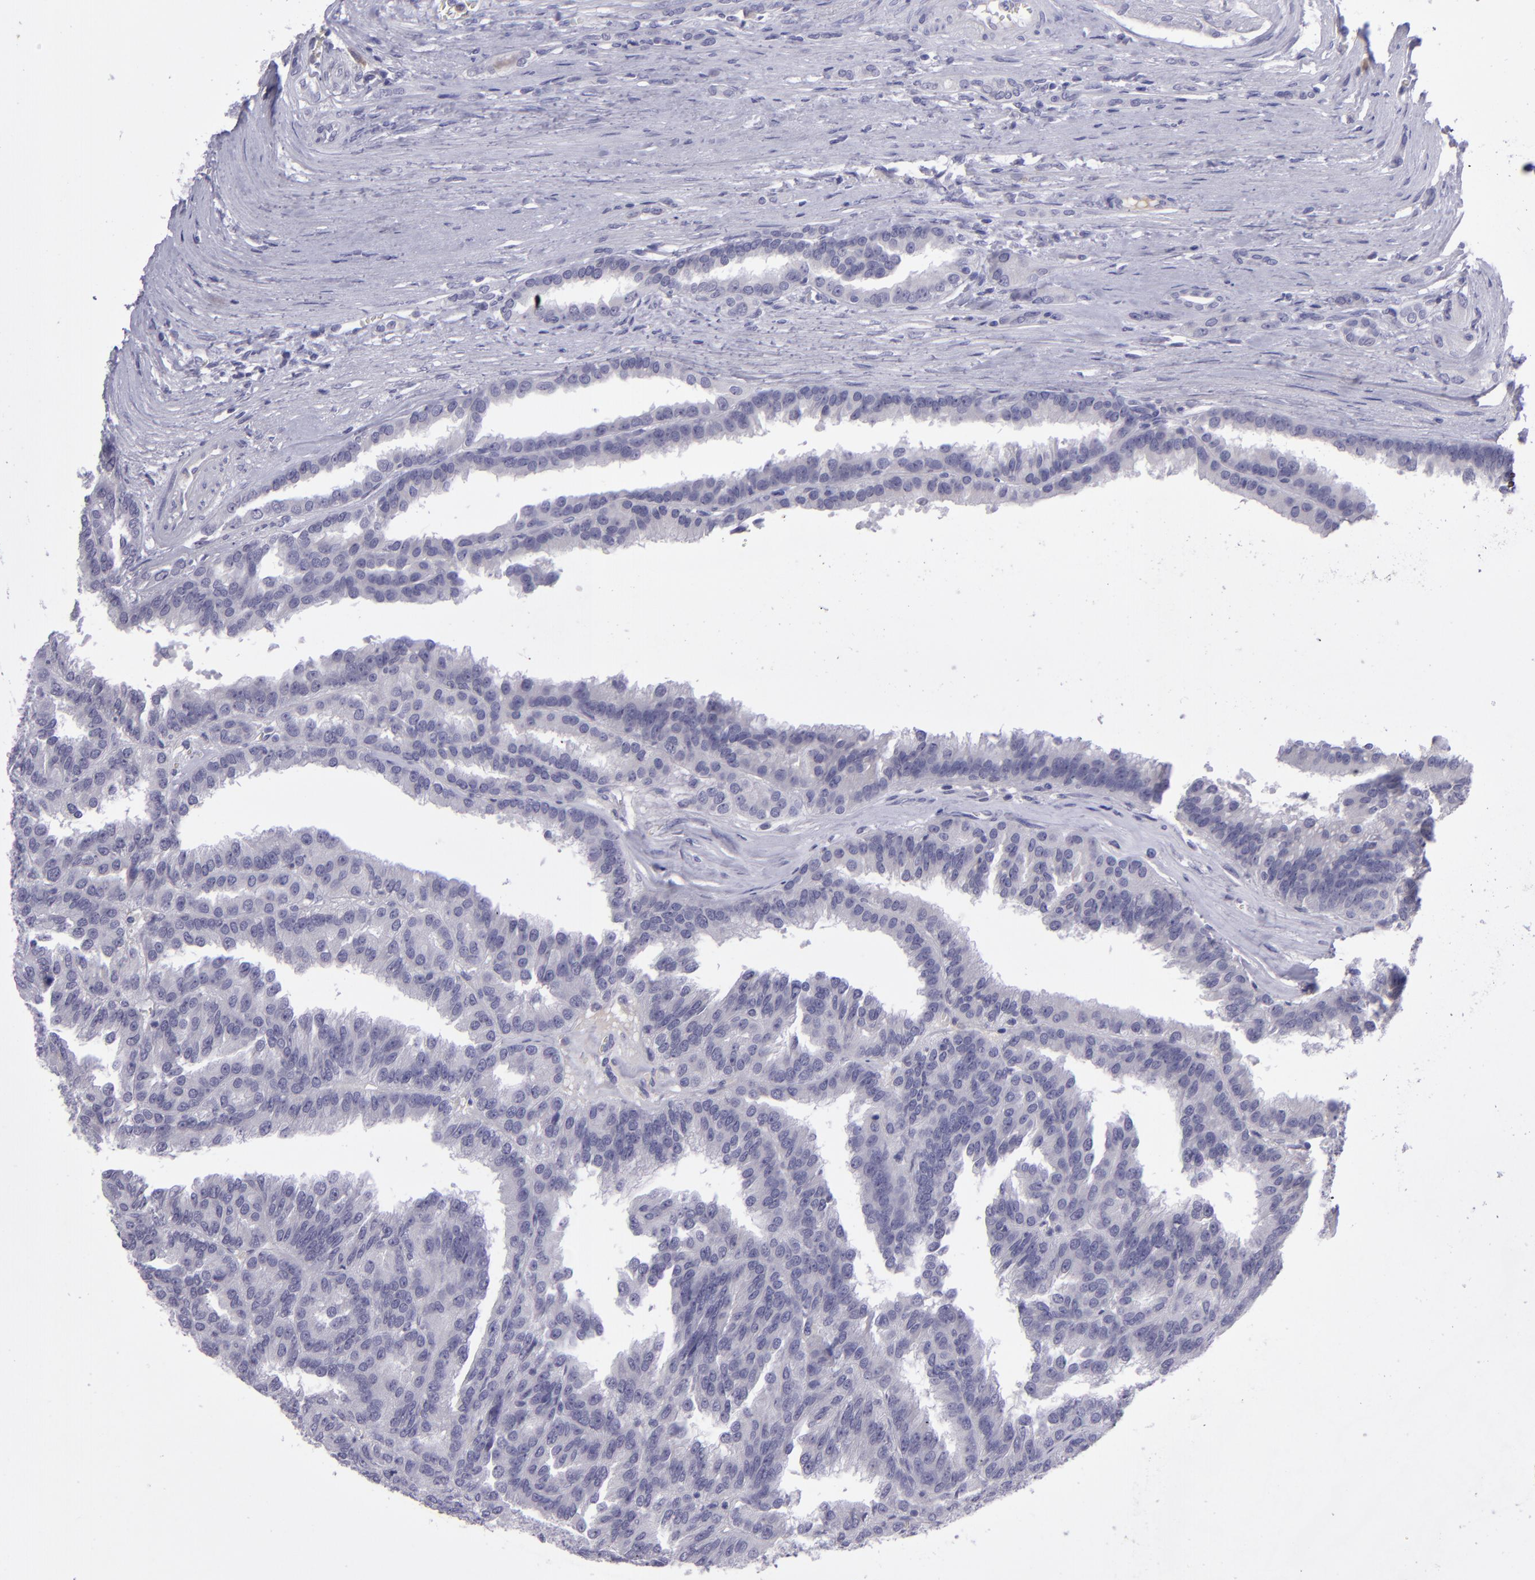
{"staining": {"intensity": "negative", "quantity": "none", "location": "none"}, "tissue": "renal cancer", "cell_type": "Tumor cells", "image_type": "cancer", "snomed": [{"axis": "morphology", "description": "Adenocarcinoma, NOS"}, {"axis": "topography", "description": "Kidney"}], "caption": "Tumor cells show no significant protein staining in adenocarcinoma (renal).", "gene": "POU2F2", "patient": {"sex": "male", "age": 46}}